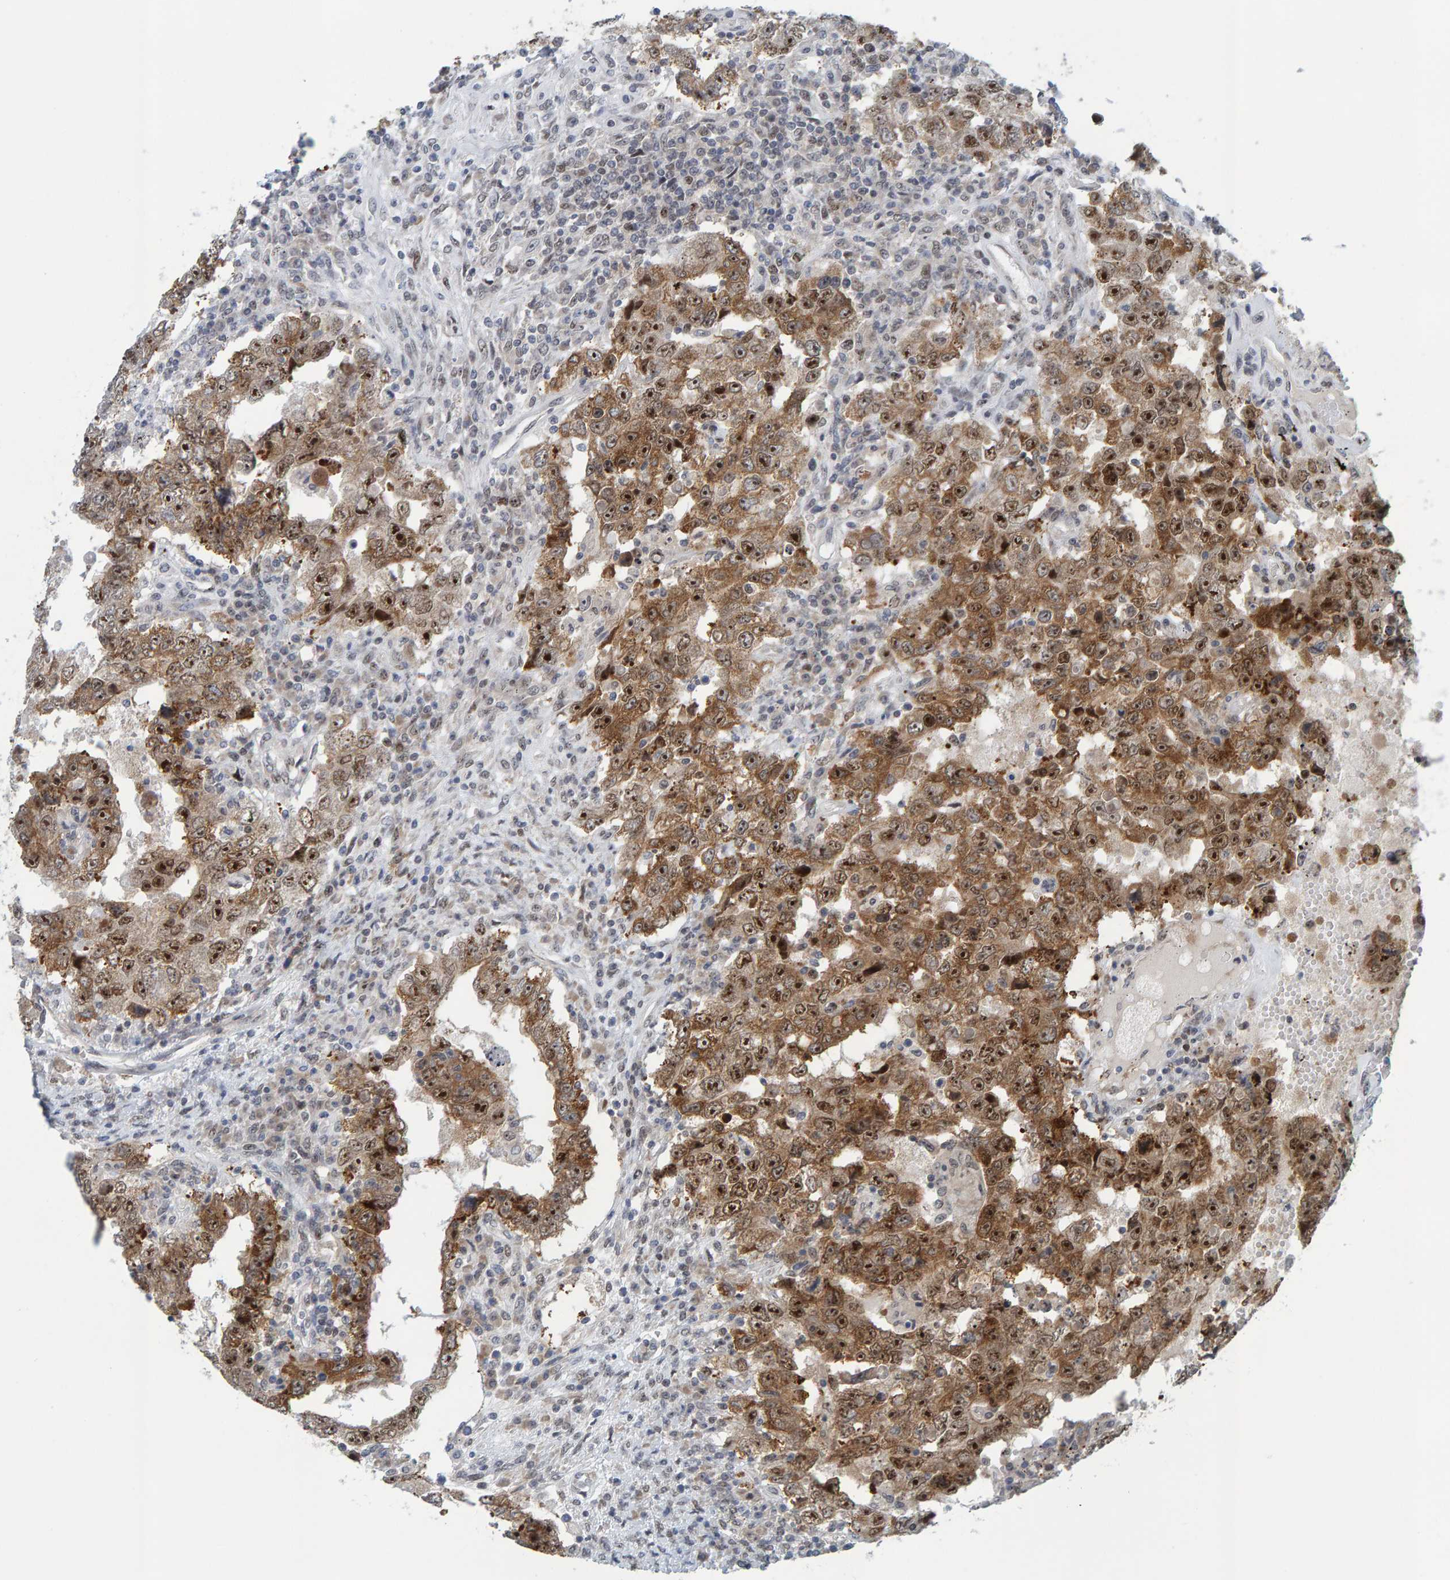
{"staining": {"intensity": "strong", "quantity": ">75%", "location": "cytoplasmic/membranous,nuclear"}, "tissue": "testis cancer", "cell_type": "Tumor cells", "image_type": "cancer", "snomed": [{"axis": "morphology", "description": "Carcinoma, Embryonal, NOS"}, {"axis": "topography", "description": "Testis"}], "caption": "Testis embryonal carcinoma stained with immunohistochemistry exhibits strong cytoplasmic/membranous and nuclear staining in approximately >75% of tumor cells. (Stains: DAB in brown, nuclei in blue, Microscopy: brightfield microscopy at high magnification).", "gene": "POLR1E", "patient": {"sex": "male", "age": 26}}